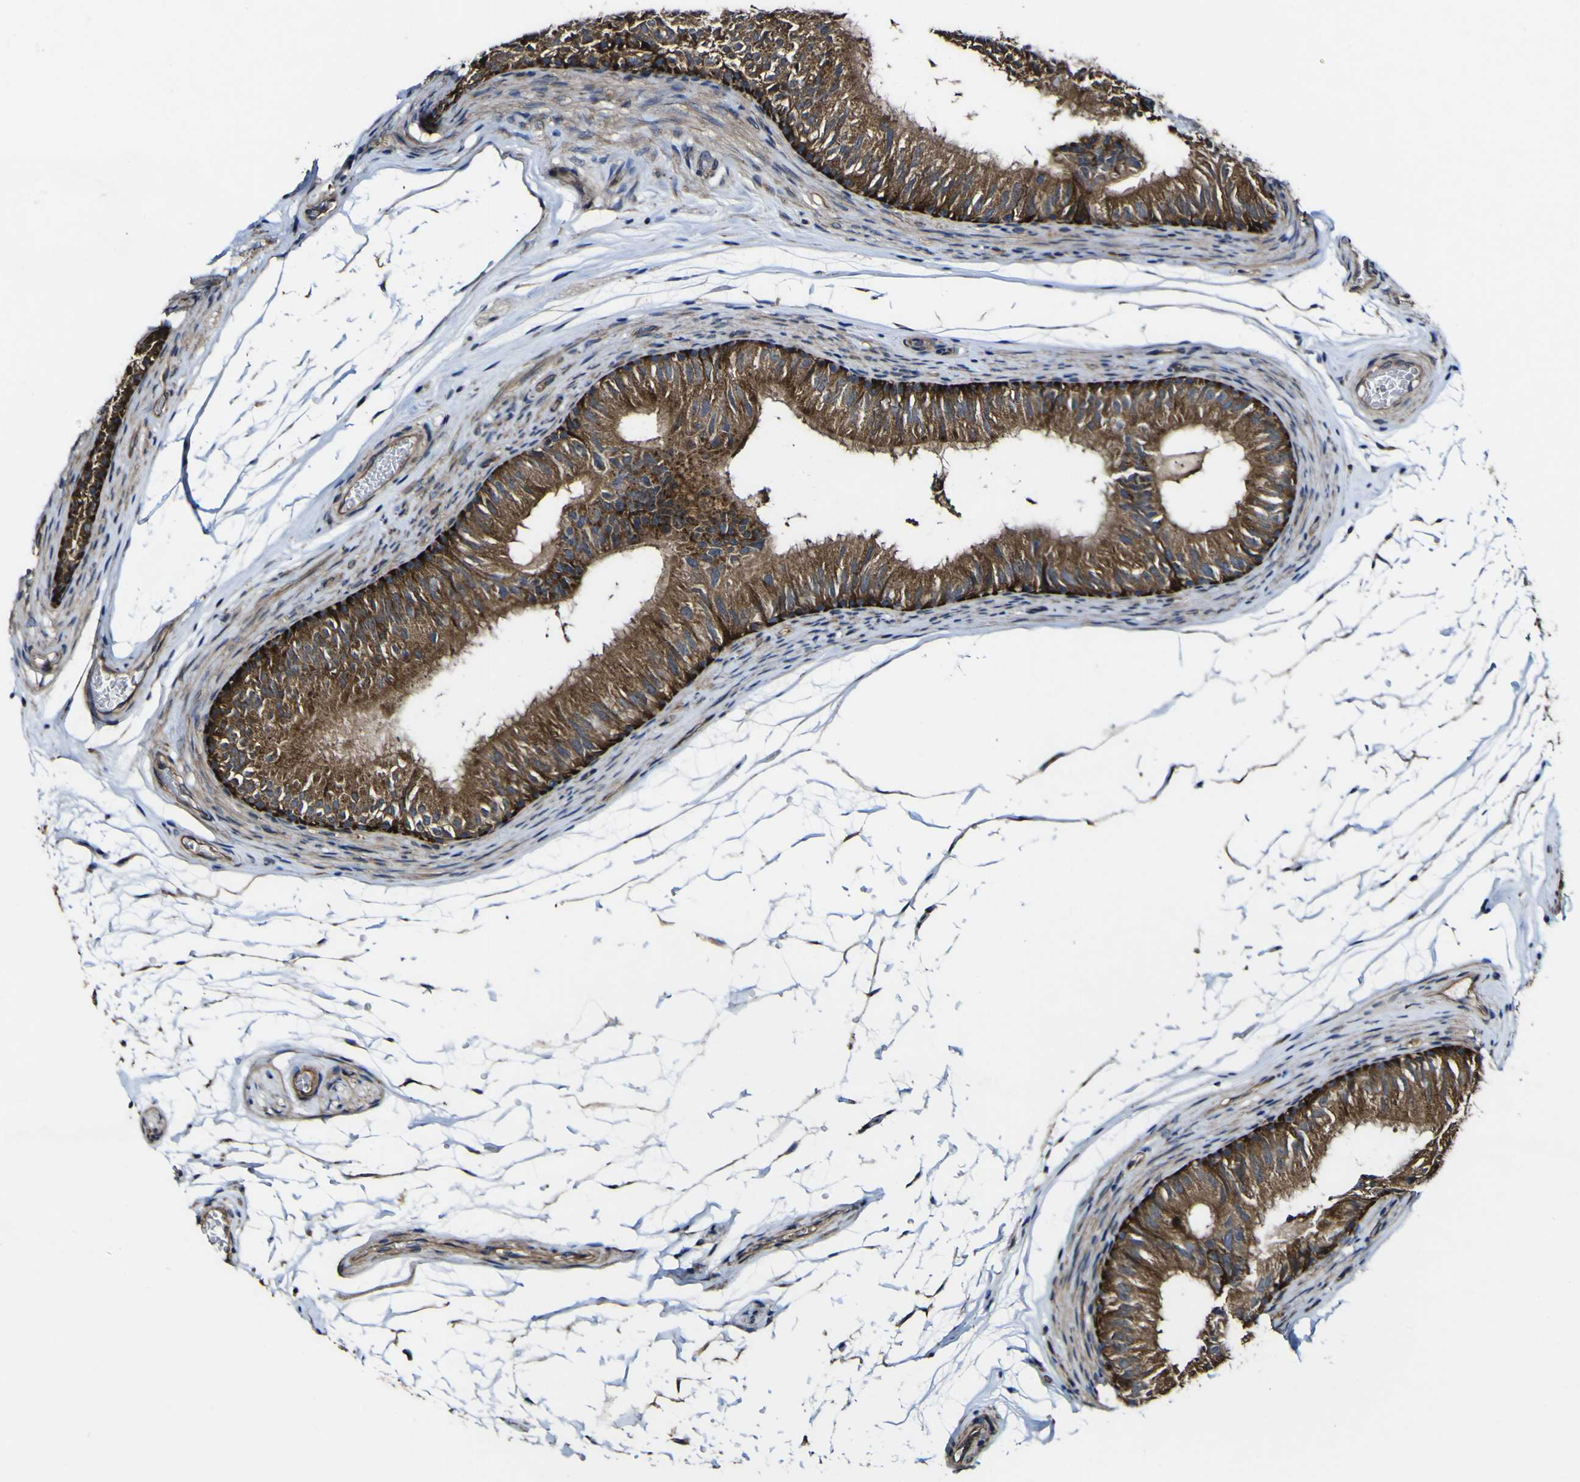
{"staining": {"intensity": "strong", "quantity": ">75%", "location": "cytoplasmic/membranous"}, "tissue": "epididymis", "cell_type": "Glandular cells", "image_type": "normal", "snomed": [{"axis": "morphology", "description": "Normal tissue, NOS"}, {"axis": "topography", "description": "Epididymis"}], "caption": "A brown stain labels strong cytoplasmic/membranous positivity of a protein in glandular cells of benign epididymis. The staining was performed using DAB to visualize the protein expression in brown, while the nuclei were stained in blue with hematoxylin (Magnification: 20x).", "gene": "NAALADL2", "patient": {"sex": "male", "age": 36}}